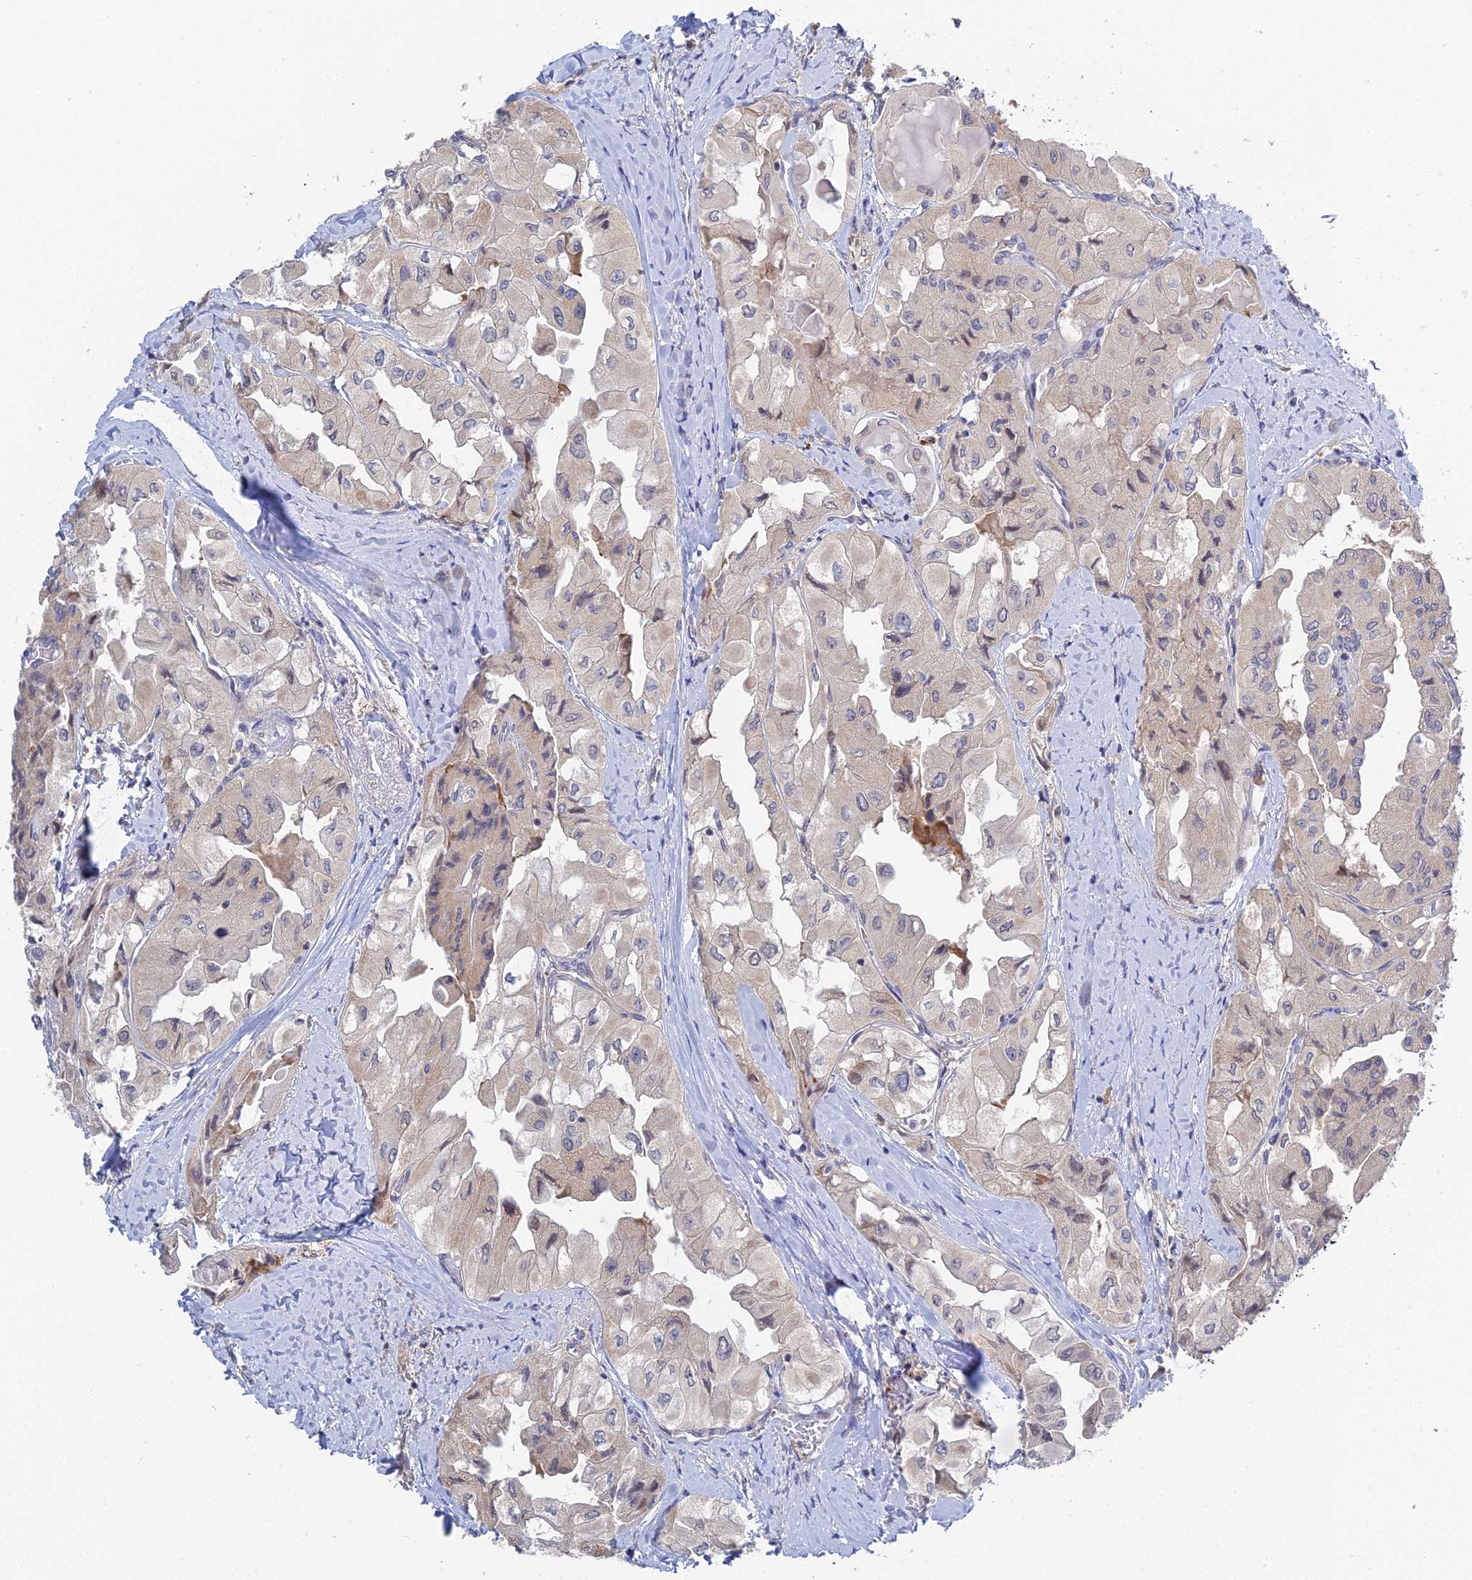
{"staining": {"intensity": "negative", "quantity": "none", "location": "none"}, "tissue": "thyroid cancer", "cell_type": "Tumor cells", "image_type": "cancer", "snomed": [{"axis": "morphology", "description": "Normal tissue, NOS"}, {"axis": "morphology", "description": "Papillary adenocarcinoma, NOS"}, {"axis": "topography", "description": "Thyroid gland"}], "caption": "This is an immunohistochemistry (IHC) image of papillary adenocarcinoma (thyroid). There is no positivity in tumor cells.", "gene": "DNAH14", "patient": {"sex": "female", "age": 59}}